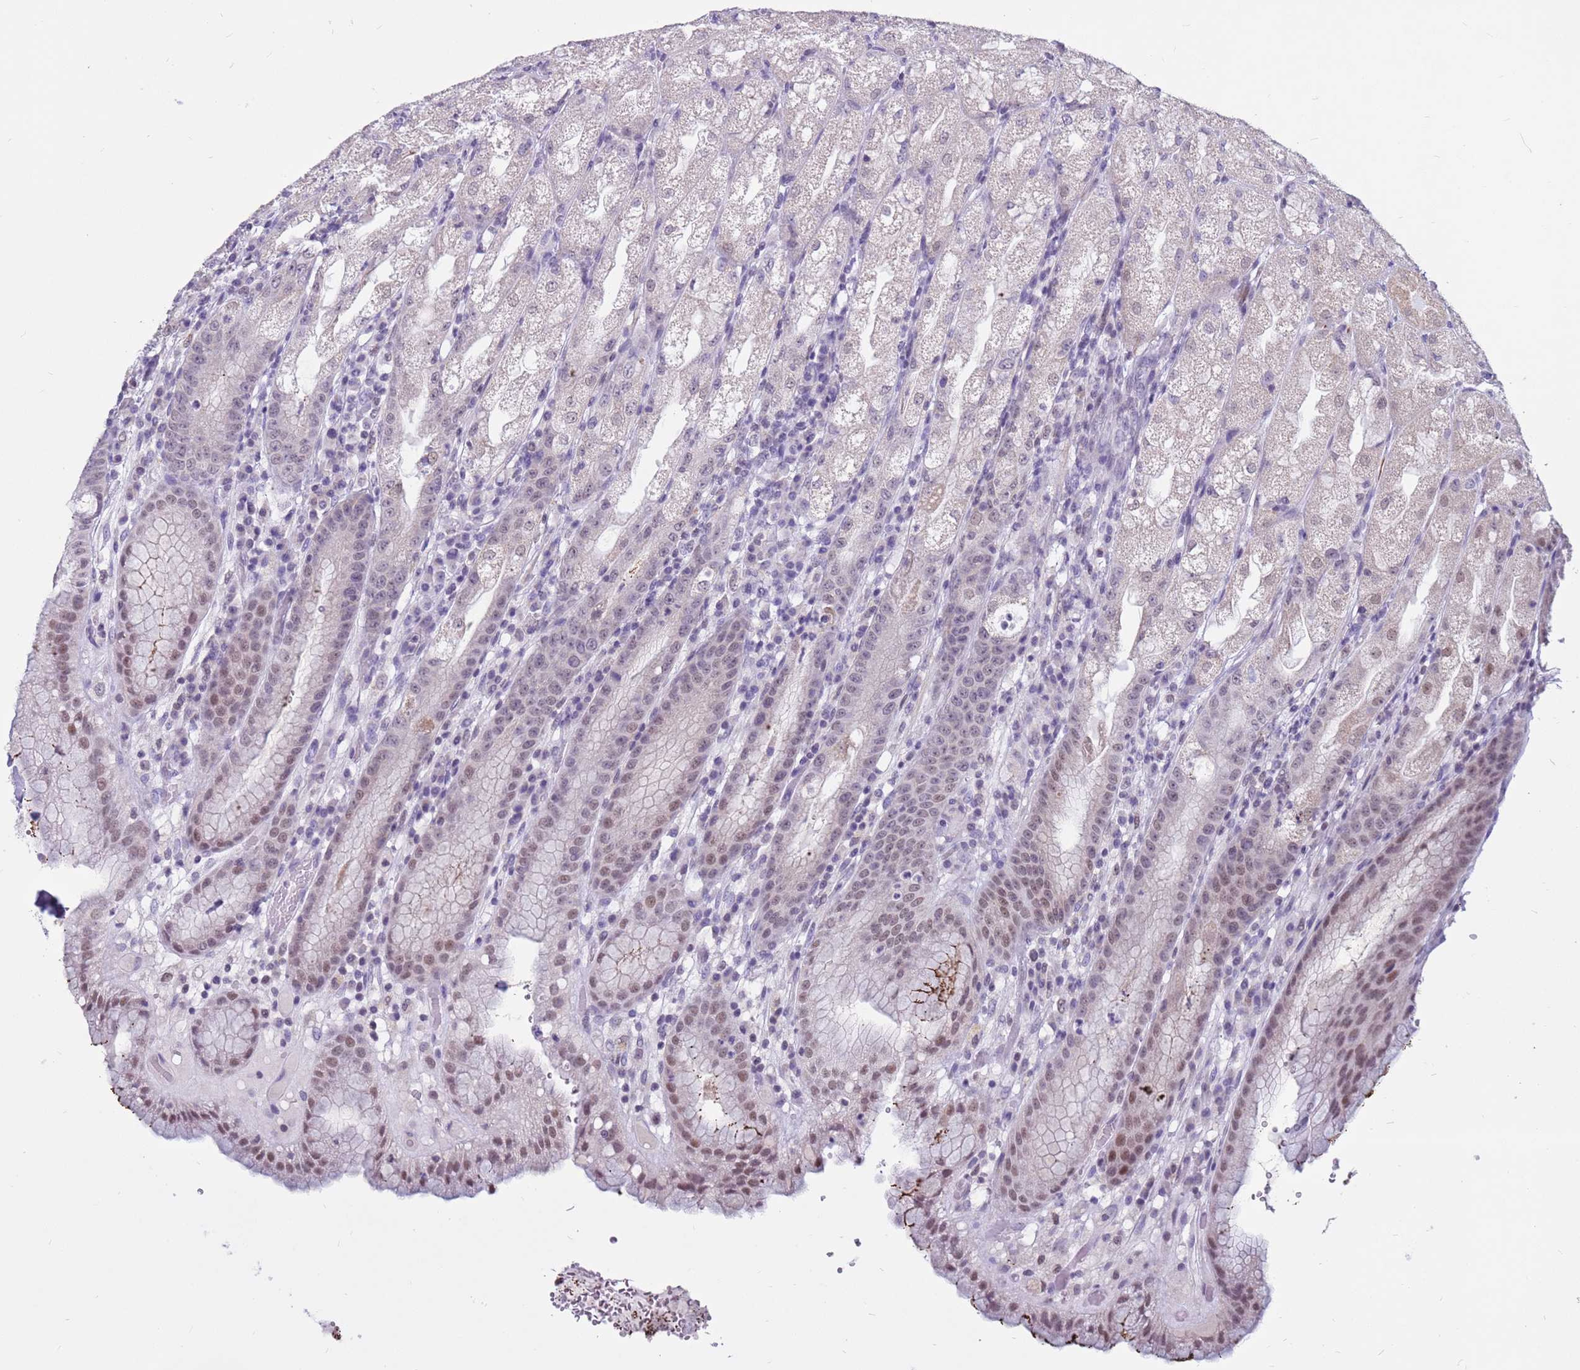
{"staining": {"intensity": "weak", "quantity": "<25%", "location": "nuclear"}, "tissue": "stomach", "cell_type": "Glandular cells", "image_type": "normal", "snomed": [{"axis": "morphology", "description": "Normal tissue, NOS"}, {"axis": "topography", "description": "Stomach, upper"}], "caption": "Immunohistochemical staining of unremarkable stomach shows no significant positivity in glandular cells. Nuclei are stained in blue.", "gene": "CDK2AP2", "patient": {"sex": "male", "age": 52}}